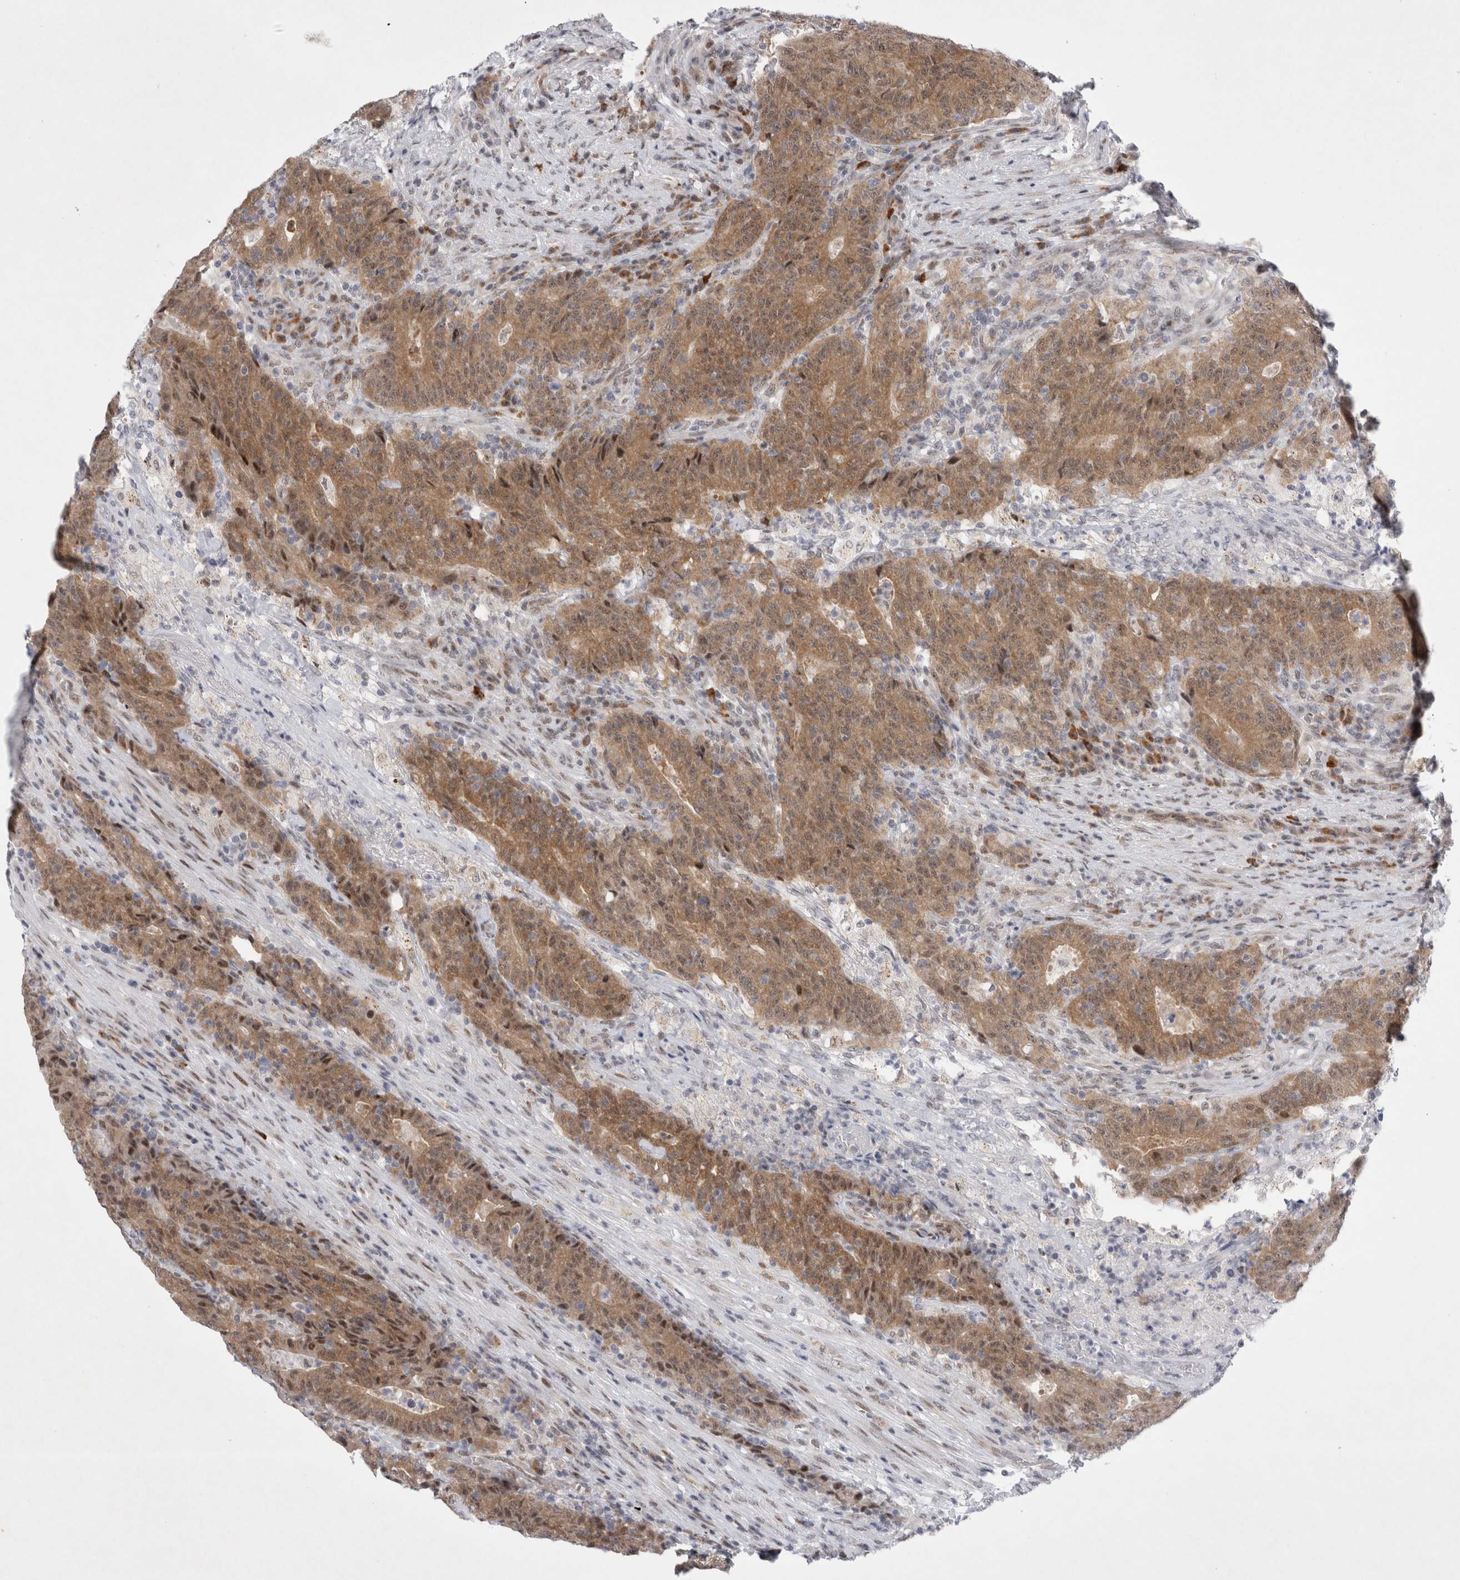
{"staining": {"intensity": "moderate", "quantity": ">75%", "location": "cytoplasmic/membranous,nuclear"}, "tissue": "colorectal cancer", "cell_type": "Tumor cells", "image_type": "cancer", "snomed": [{"axis": "morphology", "description": "Normal tissue, NOS"}, {"axis": "morphology", "description": "Adenocarcinoma, NOS"}, {"axis": "topography", "description": "Colon"}], "caption": "Immunohistochemical staining of colorectal cancer (adenocarcinoma) demonstrates medium levels of moderate cytoplasmic/membranous and nuclear positivity in about >75% of tumor cells. Using DAB (3,3'-diaminobenzidine) (brown) and hematoxylin (blue) stains, captured at high magnification using brightfield microscopy.", "gene": "WIPF2", "patient": {"sex": "female", "age": 75}}